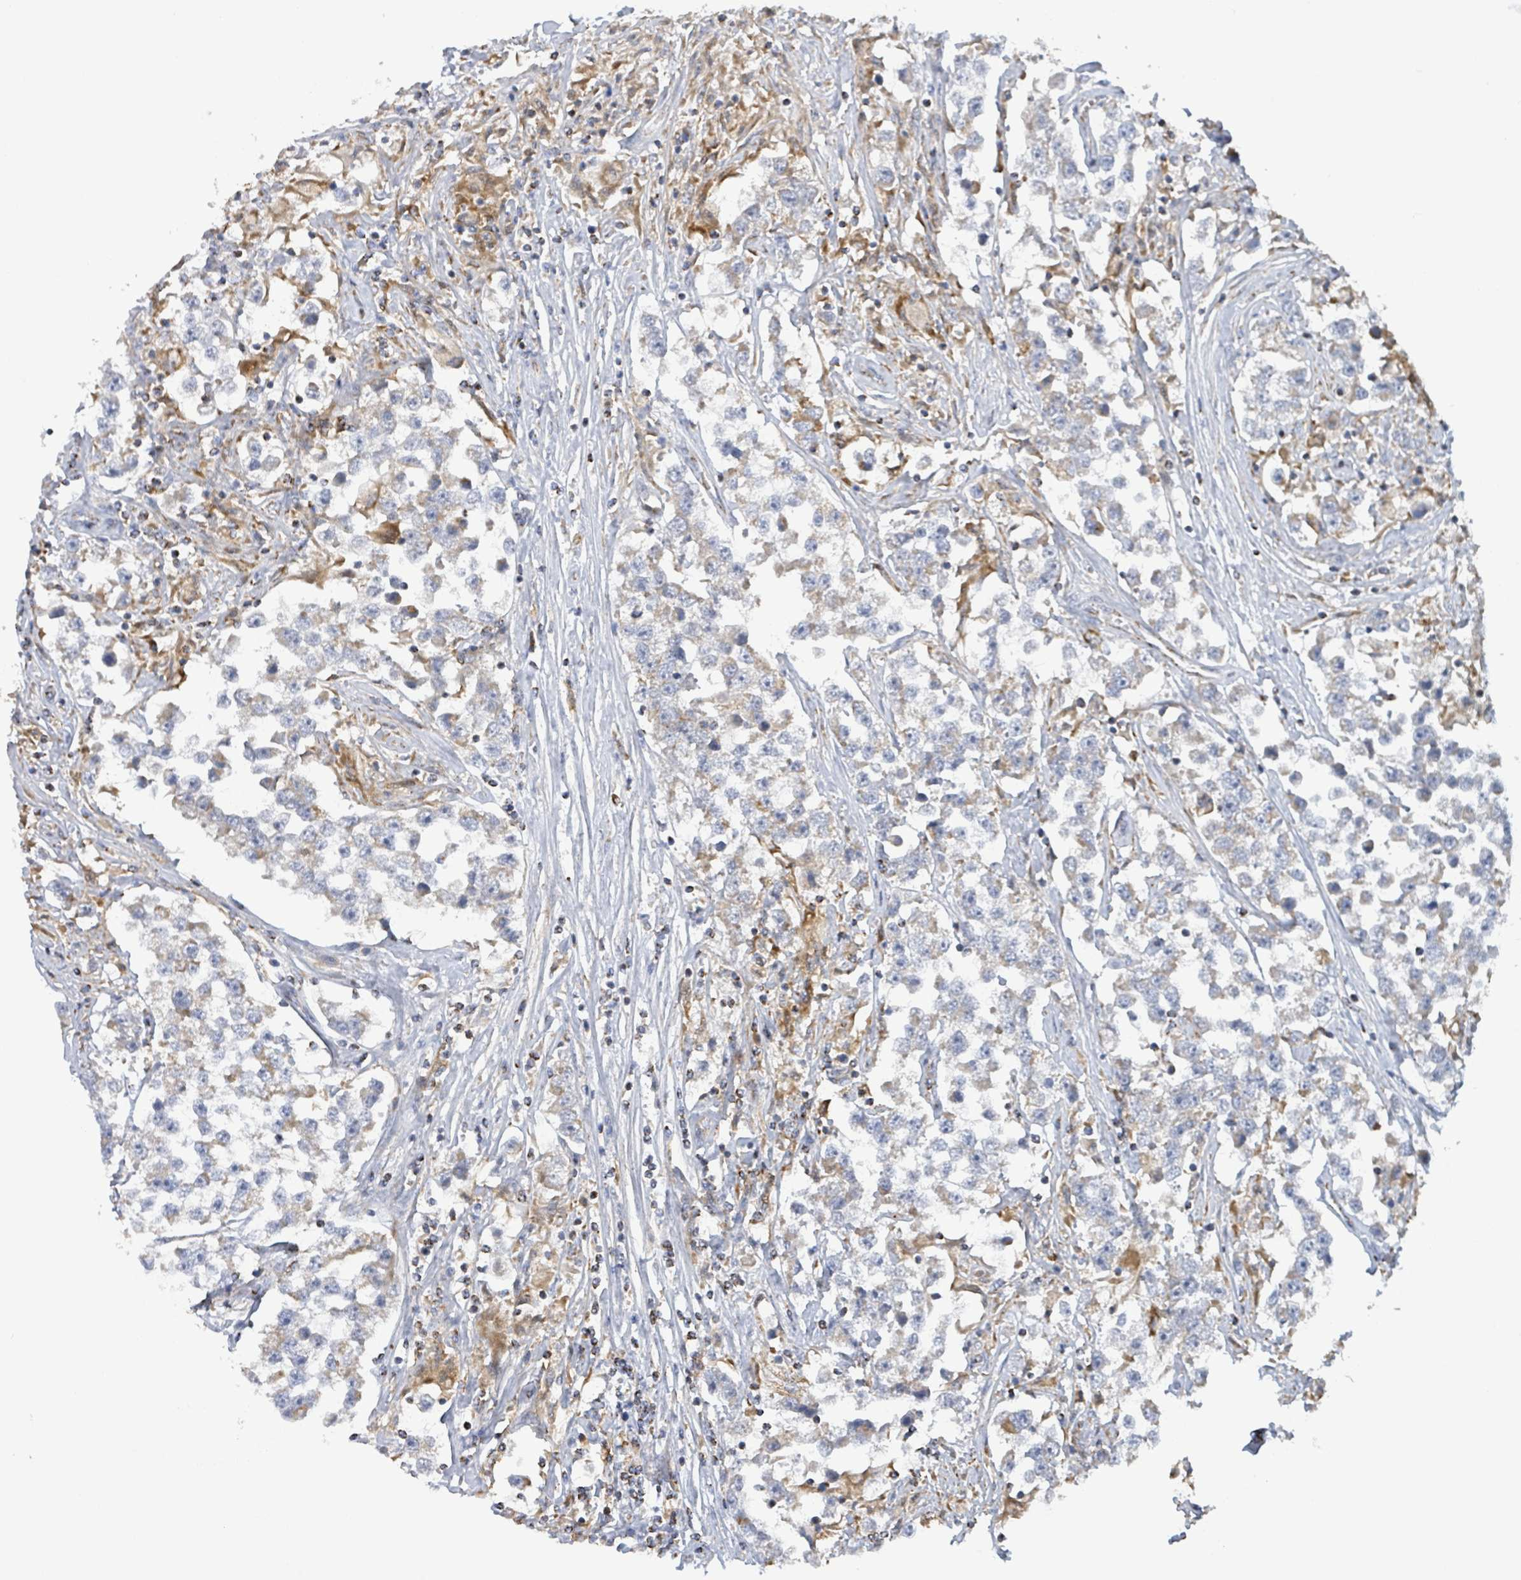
{"staining": {"intensity": "weak", "quantity": "25%-75%", "location": "cytoplasmic/membranous"}, "tissue": "testis cancer", "cell_type": "Tumor cells", "image_type": "cancer", "snomed": [{"axis": "morphology", "description": "Seminoma, NOS"}, {"axis": "topography", "description": "Testis"}], "caption": "IHC staining of seminoma (testis), which reveals low levels of weak cytoplasmic/membranous staining in approximately 25%-75% of tumor cells indicating weak cytoplasmic/membranous protein staining. The staining was performed using DAB (brown) for protein detection and nuclei were counterstained in hematoxylin (blue).", "gene": "SUCLG2", "patient": {"sex": "male", "age": 46}}